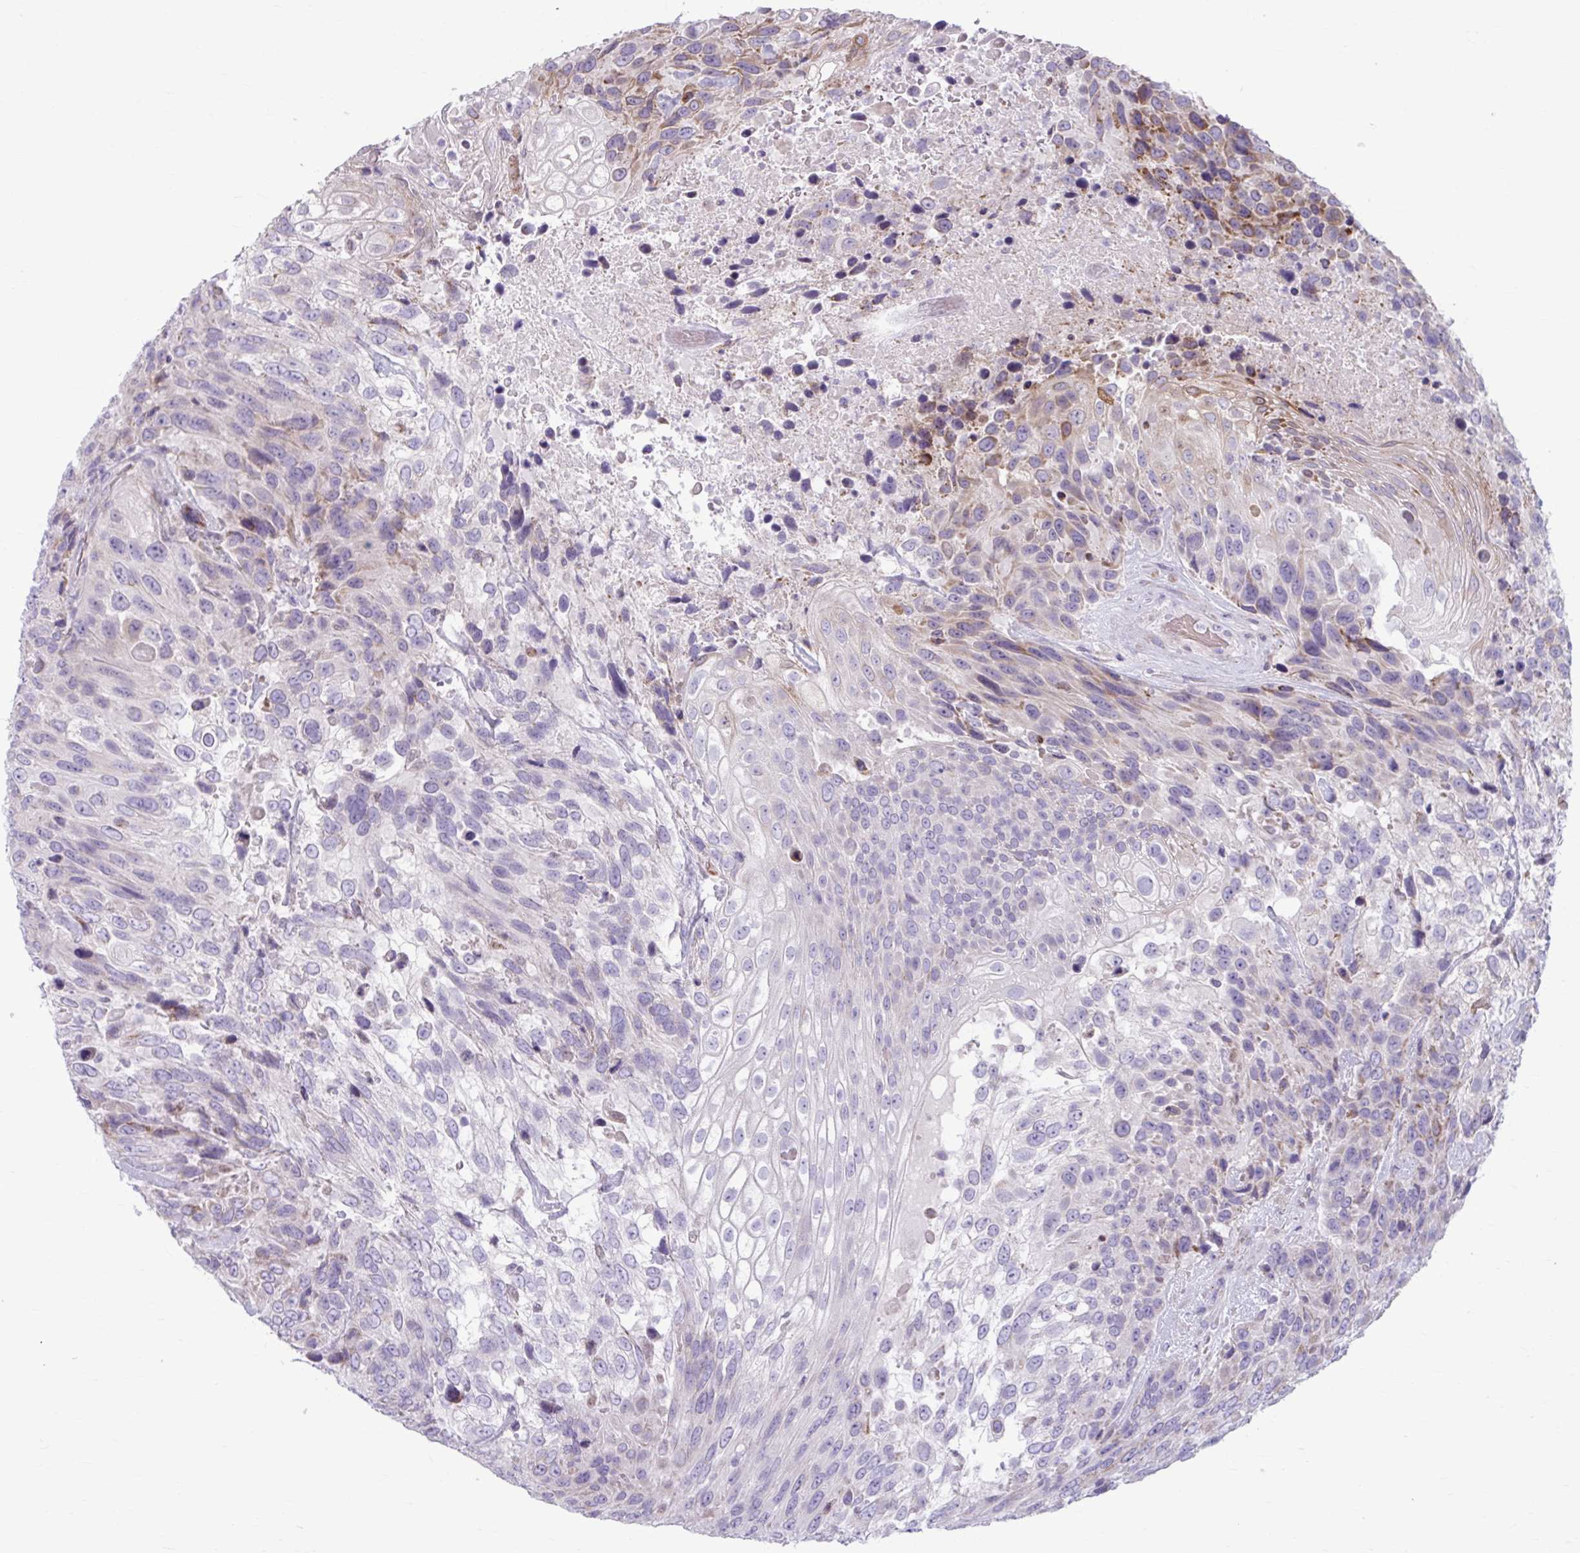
{"staining": {"intensity": "moderate", "quantity": "<25%", "location": "cytoplasmic/membranous"}, "tissue": "urothelial cancer", "cell_type": "Tumor cells", "image_type": "cancer", "snomed": [{"axis": "morphology", "description": "Urothelial carcinoma, High grade"}, {"axis": "topography", "description": "Urinary bladder"}], "caption": "The immunohistochemical stain shows moderate cytoplasmic/membranous expression in tumor cells of urothelial carcinoma (high-grade) tissue. (DAB (3,3'-diaminobenzidine) IHC, brown staining for protein, blue staining for nuclei).", "gene": "MSMO1", "patient": {"sex": "female", "age": 70}}